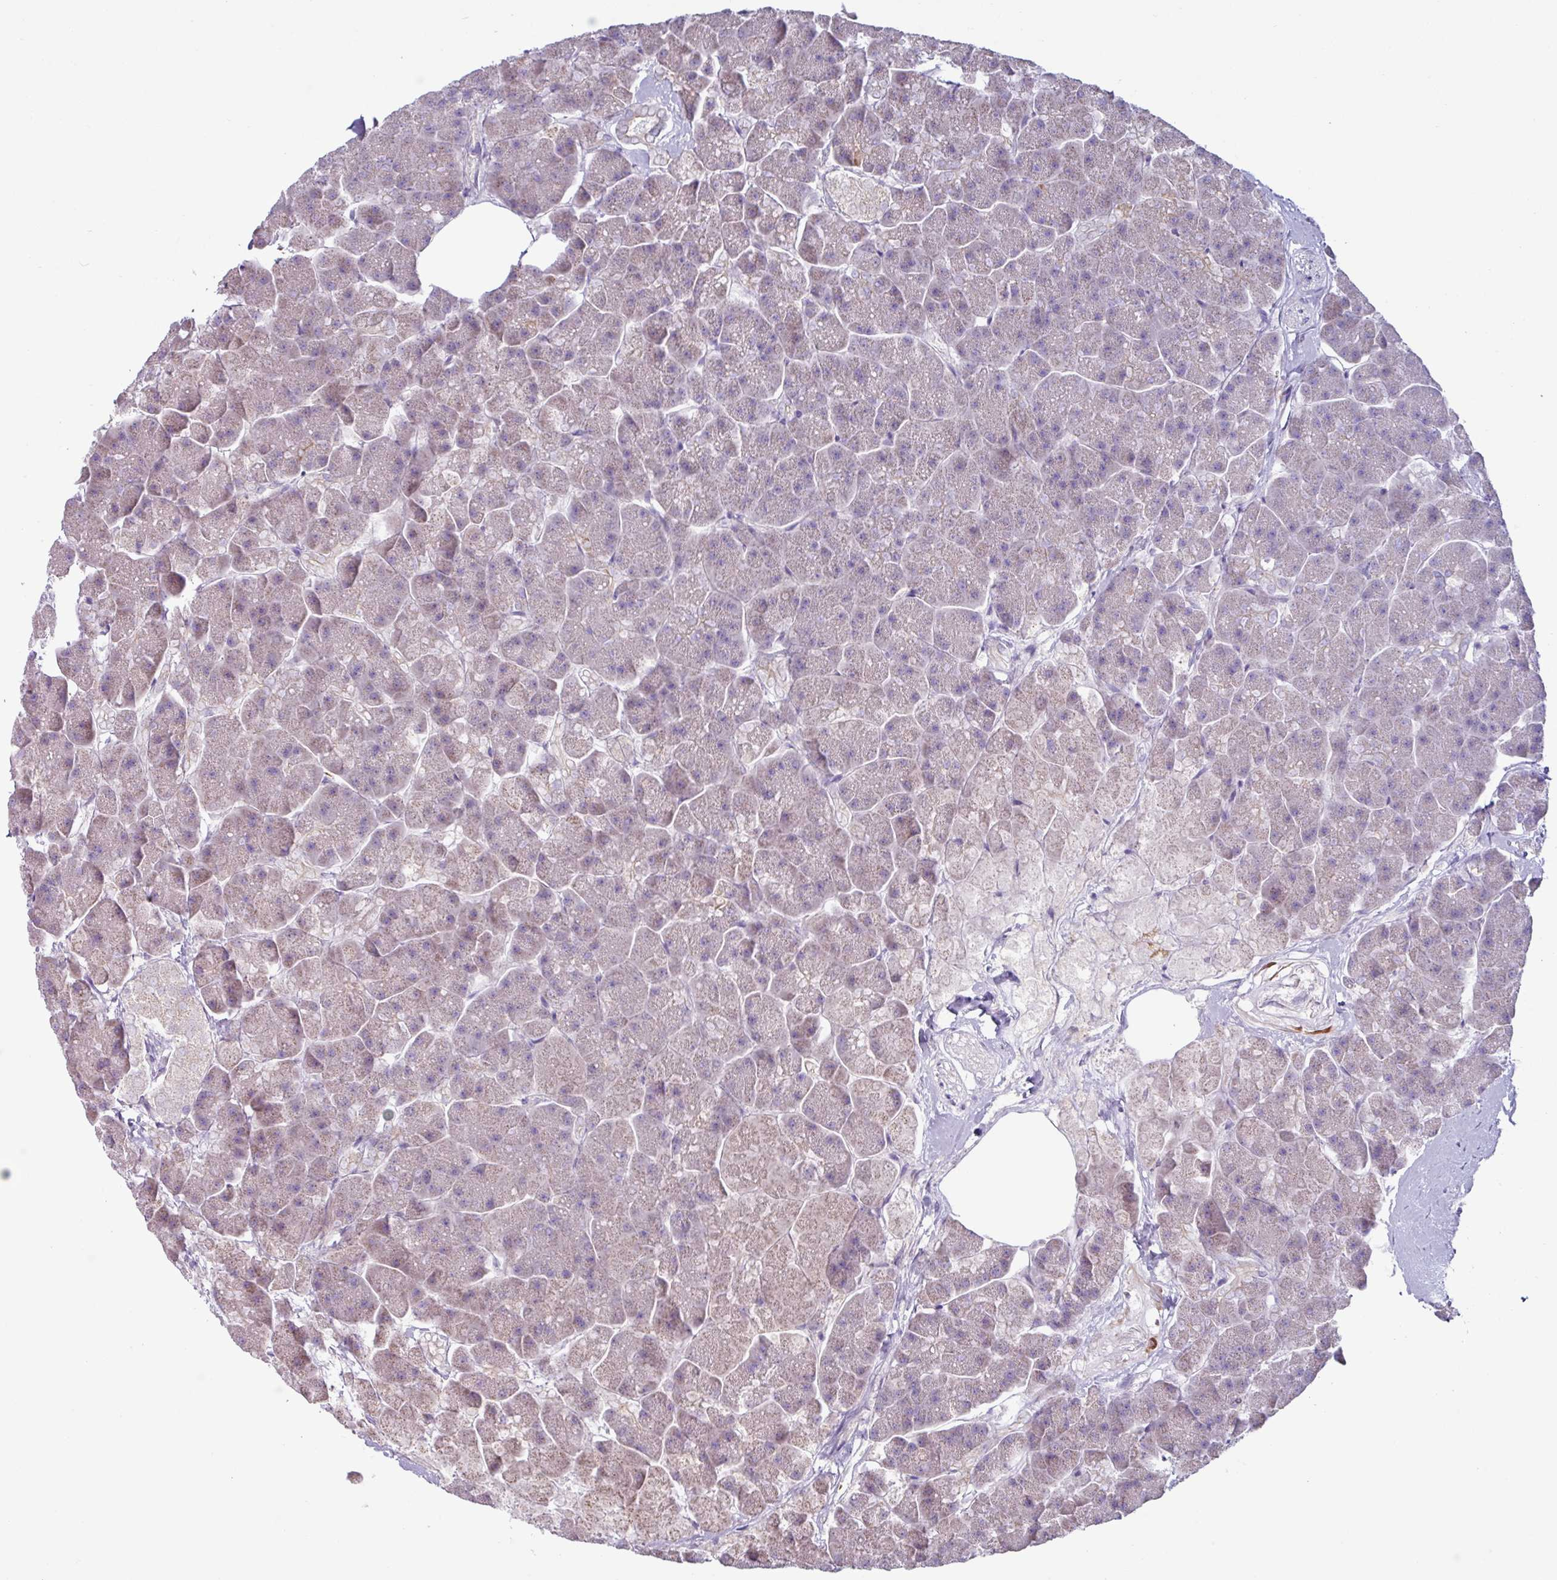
{"staining": {"intensity": "moderate", "quantity": "<25%", "location": "cytoplasmic/membranous"}, "tissue": "pancreas", "cell_type": "Exocrine glandular cells", "image_type": "normal", "snomed": [{"axis": "morphology", "description": "Normal tissue, NOS"}, {"axis": "topography", "description": "Pancreas"}, {"axis": "topography", "description": "Peripheral nerve tissue"}], "caption": "Protein analysis of unremarkable pancreas exhibits moderate cytoplasmic/membranous expression in about <25% of exocrine glandular cells.", "gene": "RGS16", "patient": {"sex": "male", "age": 54}}